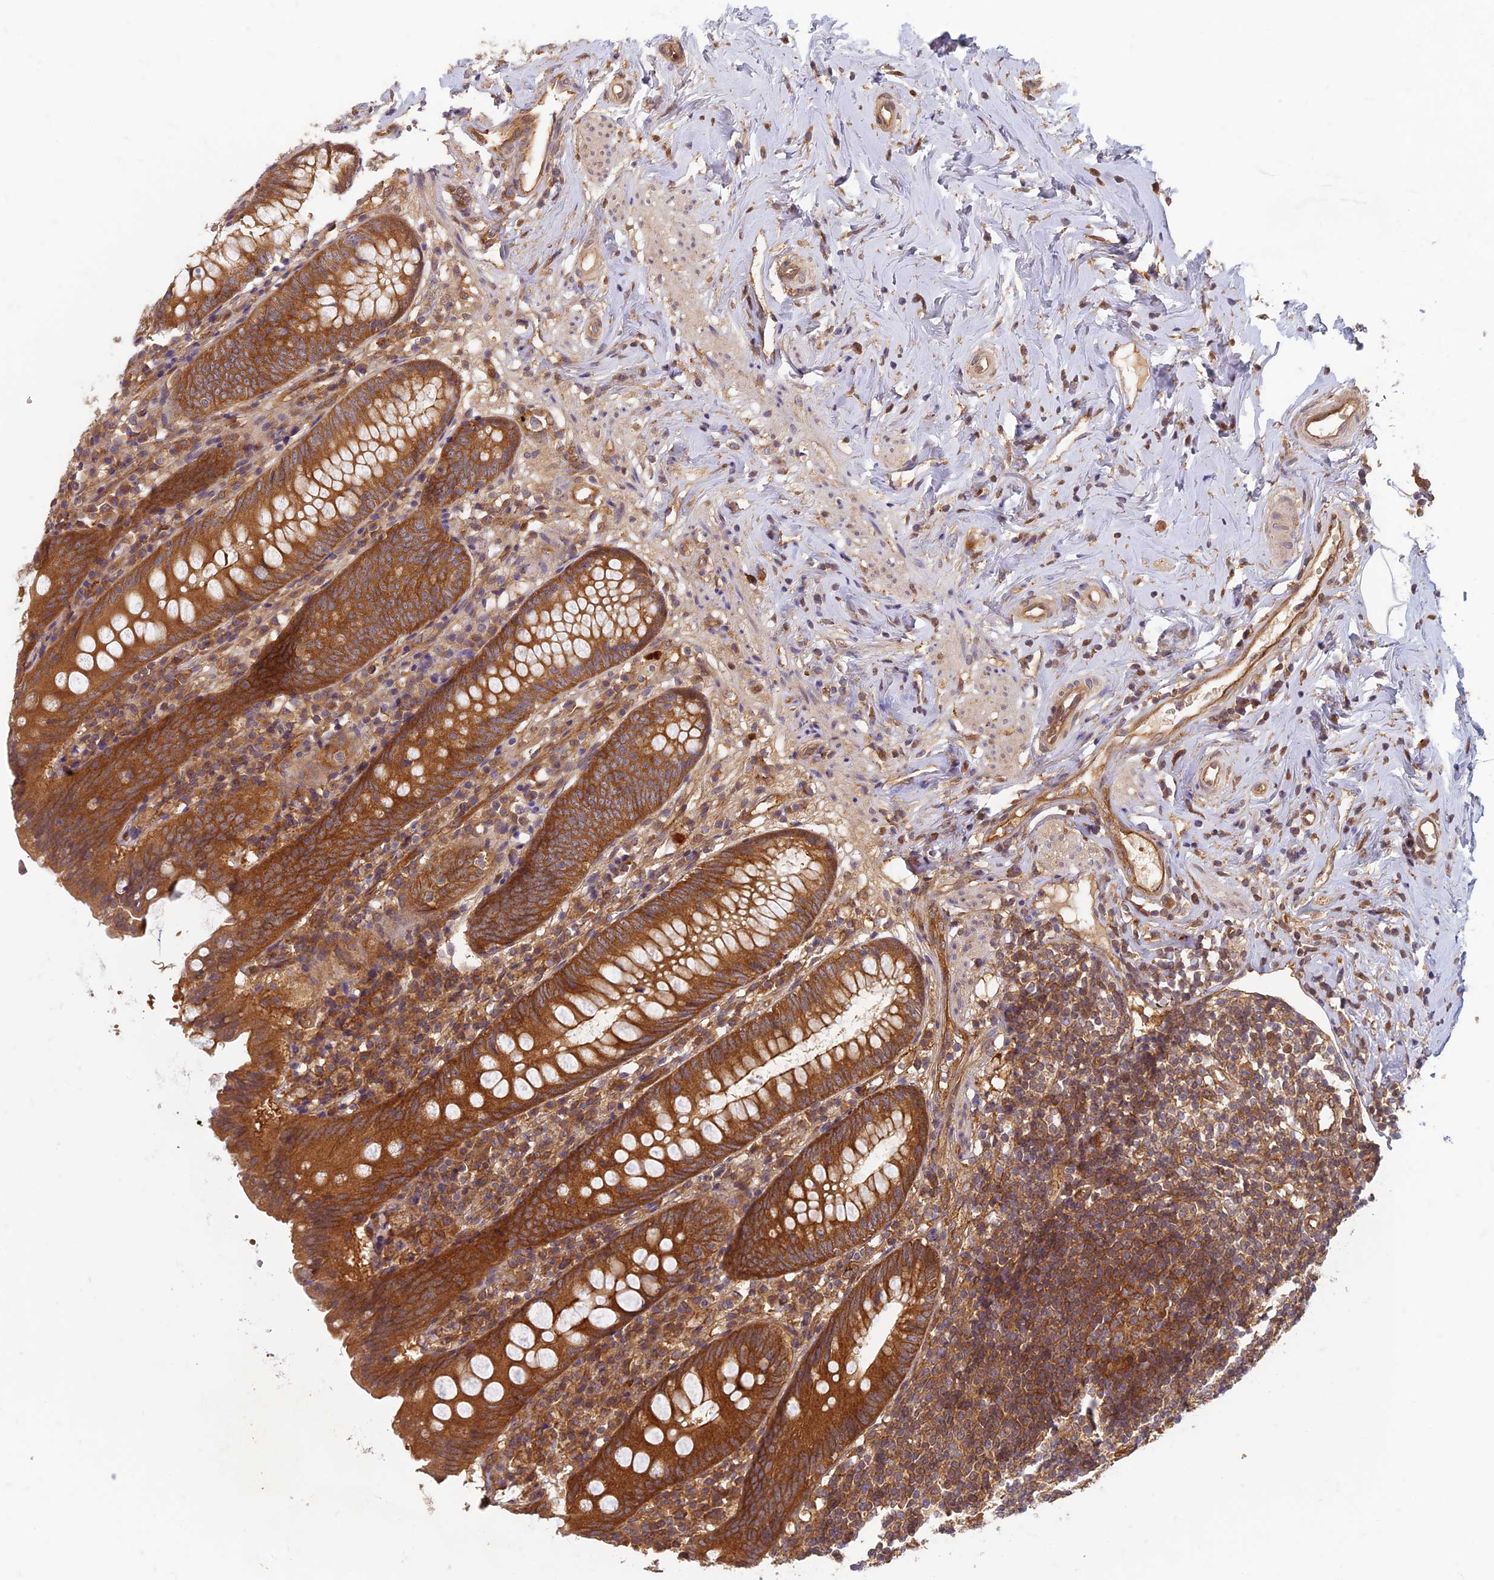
{"staining": {"intensity": "strong", "quantity": ">75%", "location": "cytoplasmic/membranous"}, "tissue": "appendix", "cell_type": "Glandular cells", "image_type": "normal", "snomed": [{"axis": "morphology", "description": "Normal tissue, NOS"}, {"axis": "topography", "description": "Appendix"}], "caption": "Brown immunohistochemical staining in unremarkable human appendix shows strong cytoplasmic/membranous expression in about >75% of glandular cells.", "gene": "TCF25", "patient": {"sex": "female", "age": 54}}